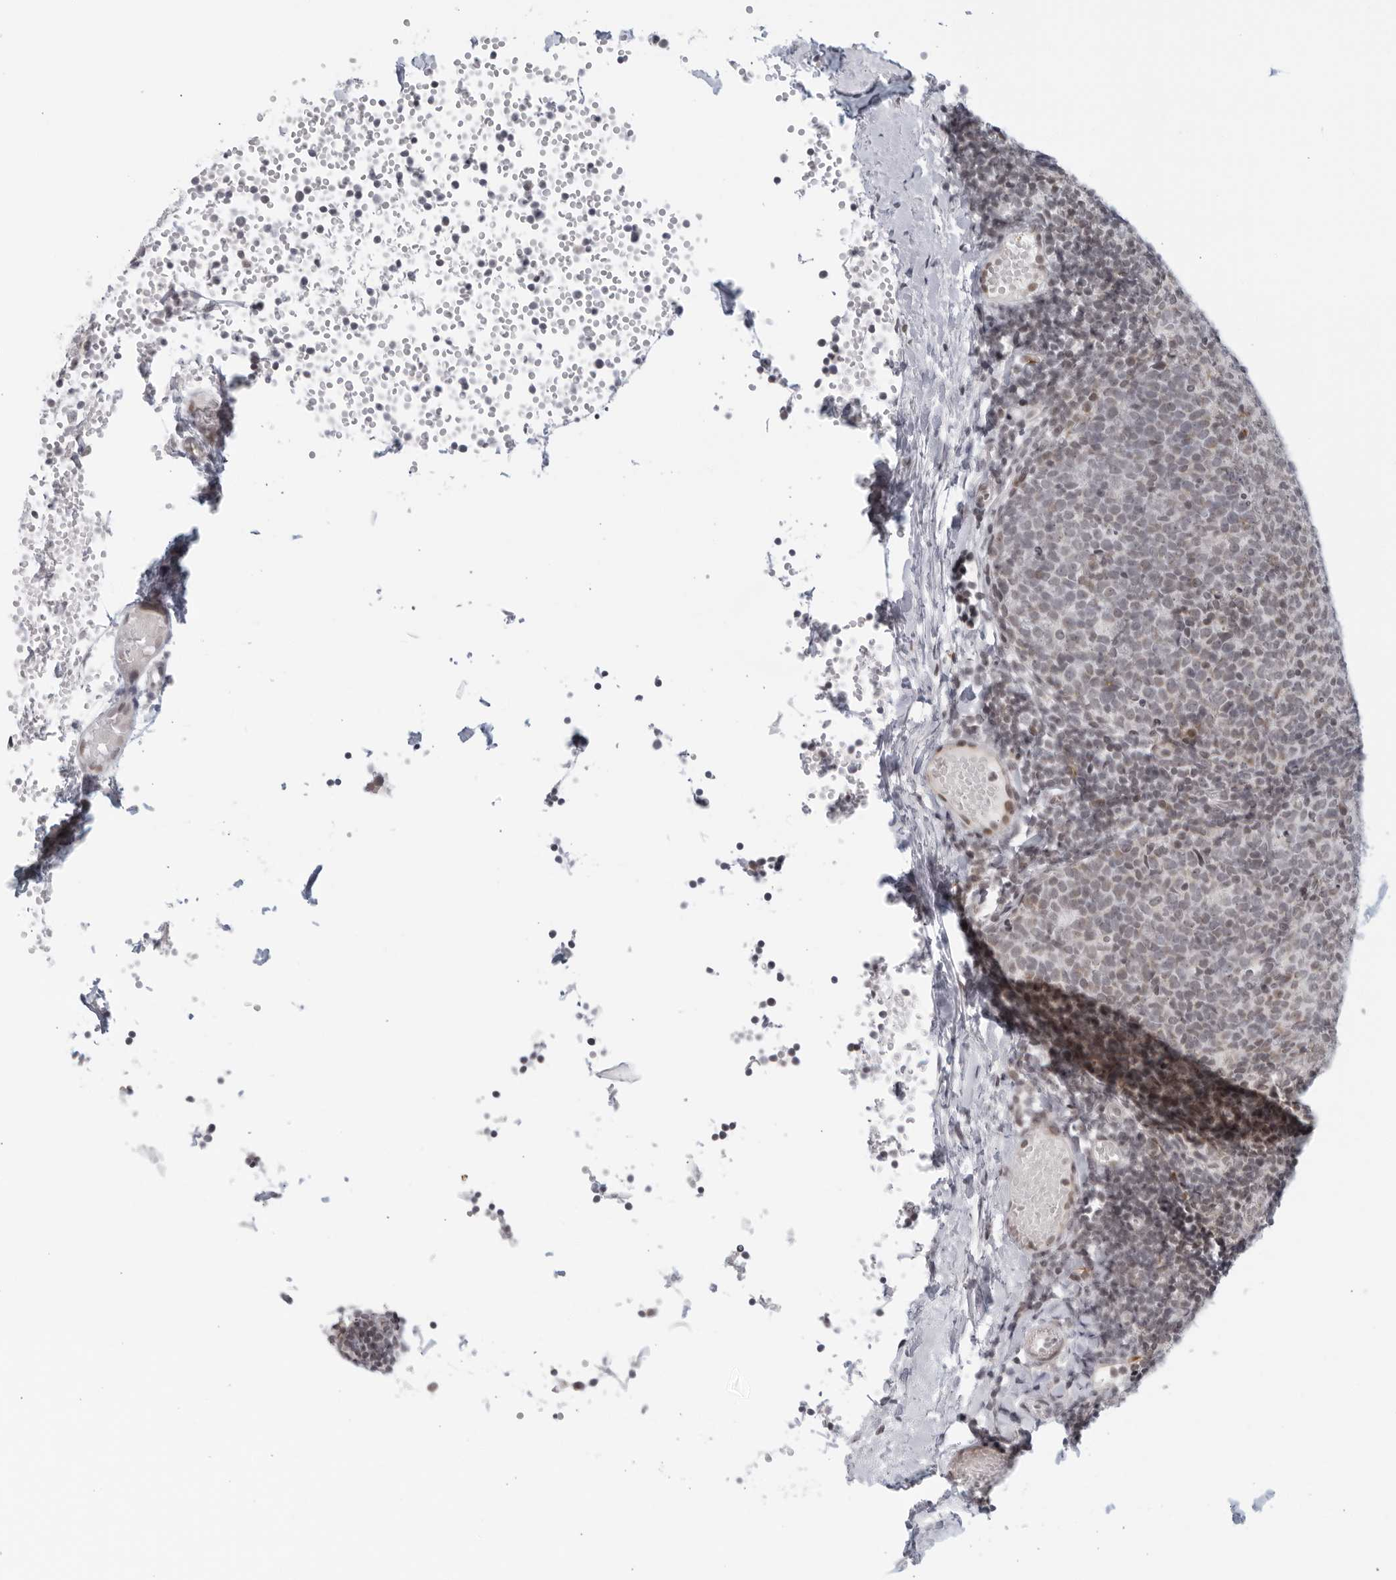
{"staining": {"intensity": "negative", "quantity": "none", "location": "none"}, "tissue": "tonsil", "cell_type": "Germinal center cells", "image_type": "normal", "snomed": [{"axis": "morphology", "description": "Normal tissue, NOS"}, {"axis": "topography", "description": "Tonsil"}], "caption": "This is an IHC photomicrograph of benign human tonsil. There is no expression in germinal center cells.", "gene": "RAB11FIP3", "patient": {"sex": "female", "age": 19}}